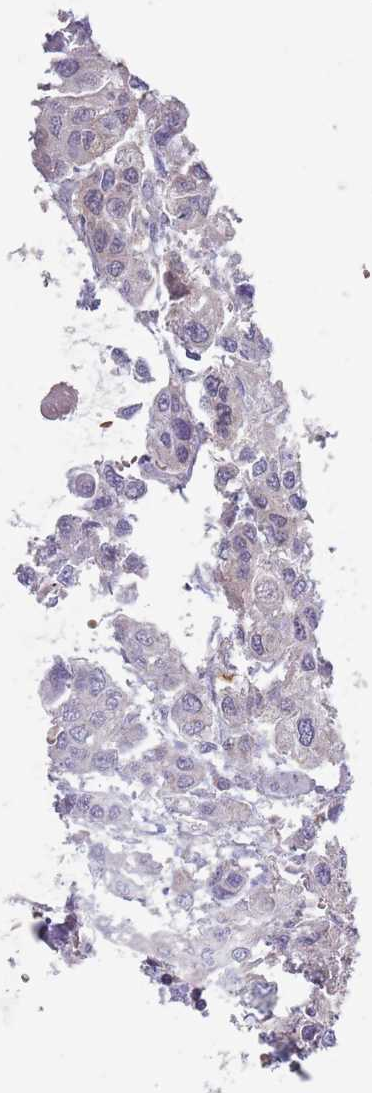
{"staining": {"intensity": "weak", "quantity": "<25%", "location": "cytoplasmic/membranous"}, "tissue": "urothelial cancer", "cell_type": "Tumor cells", "image_type": "cancer", "snomed": [{"axis": "morphology", "description": "Urothelial carcinoma, High grade"}, {"axis": "topography", "description": "Urinary bladder"}], "caption": "High magnification brightfield microscopy of urothelial cancer stained with DAB (brown) and counterstained with hematoxylin (blue): tumor cells show no significant staining.", "gene": "DDT", "patient": {"sex": "male", "age": 67}}